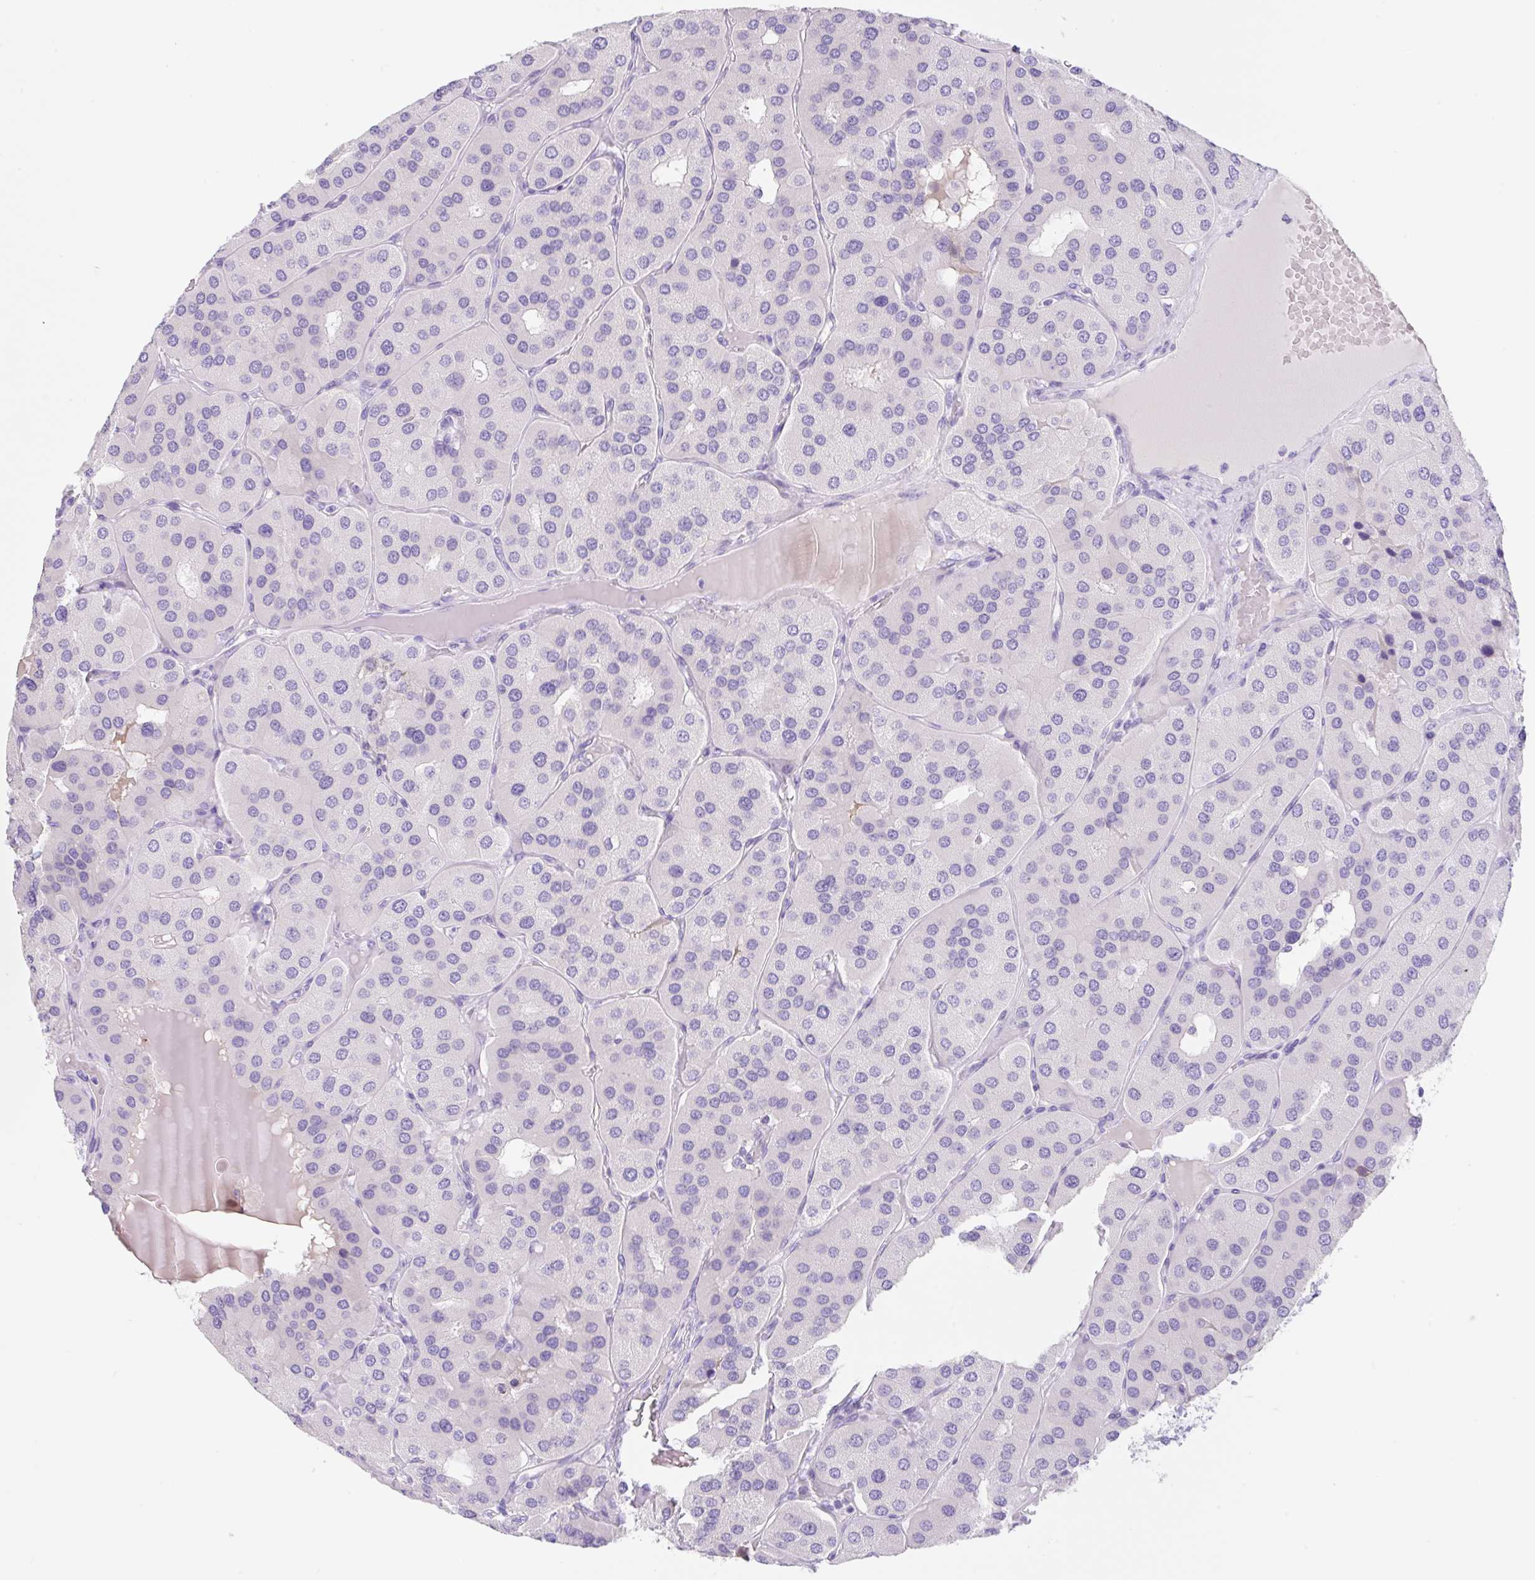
{"staining": {"intensity": "negative", "quantity": "none", "location": "none"}, "tissue": "parathyroid gland", "cell_type": "Glandular cells", "image_type": "normal", "snomed": [{"axis": "morphology", "description": "Normal tissue, NOS"}, {"axis": "morphology", "description": "Adenoma, NOS"}, {"axis": "topography", "description": "Parathyroid gland"}], "caption": "A high-resolution histopathology image shows immunohistochemistry staining of unremarkable parathyroid gland, which displays no significant expression in glandular cells.", "gene": "KLK8", "patient": {"sex": "female", "age": 86}}